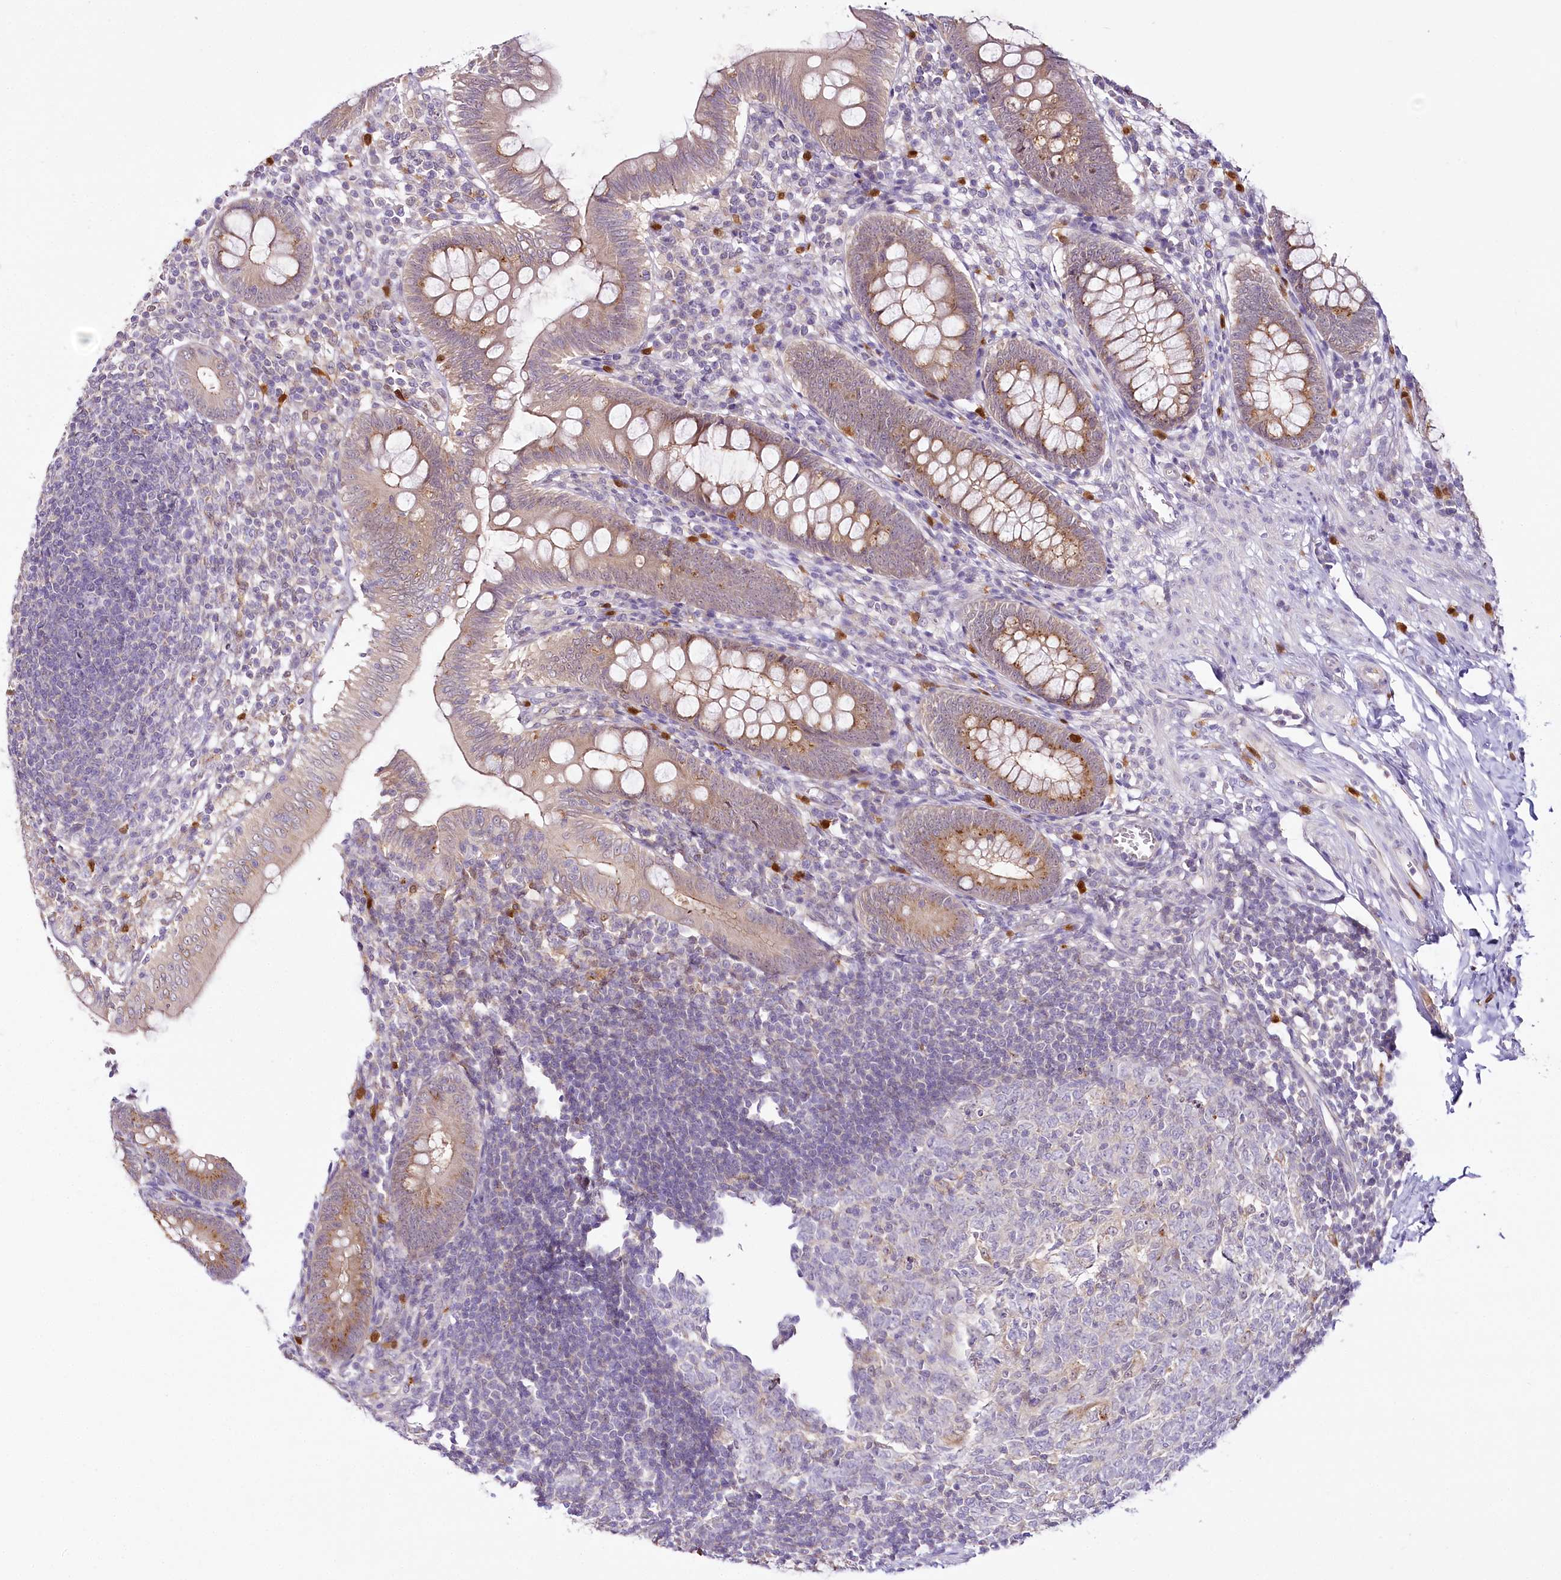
{"staining": {"intensity": "moderate", "quantity": ">75%", "location": "cytoplasmic/membranous"}, "tissue": "appendix", "cell_type": "Glandular cells", "image_type": "normal", "snomed": [{"axis": "morphology", "description": "Normal tissue, NOS"}, {"axis": "topography", "description": "Appendix"}], "caption": "The image demonstrates immunohistochemical staining of normal appendix. There is moderate cytoplasmic/membranous expression is seen in approximately >75% of glandular cells. (DAB IHC with brightfield microscopy, high magnification).", "gene": "VWA5A", "patient": {"sex": "male", "age": 14}}